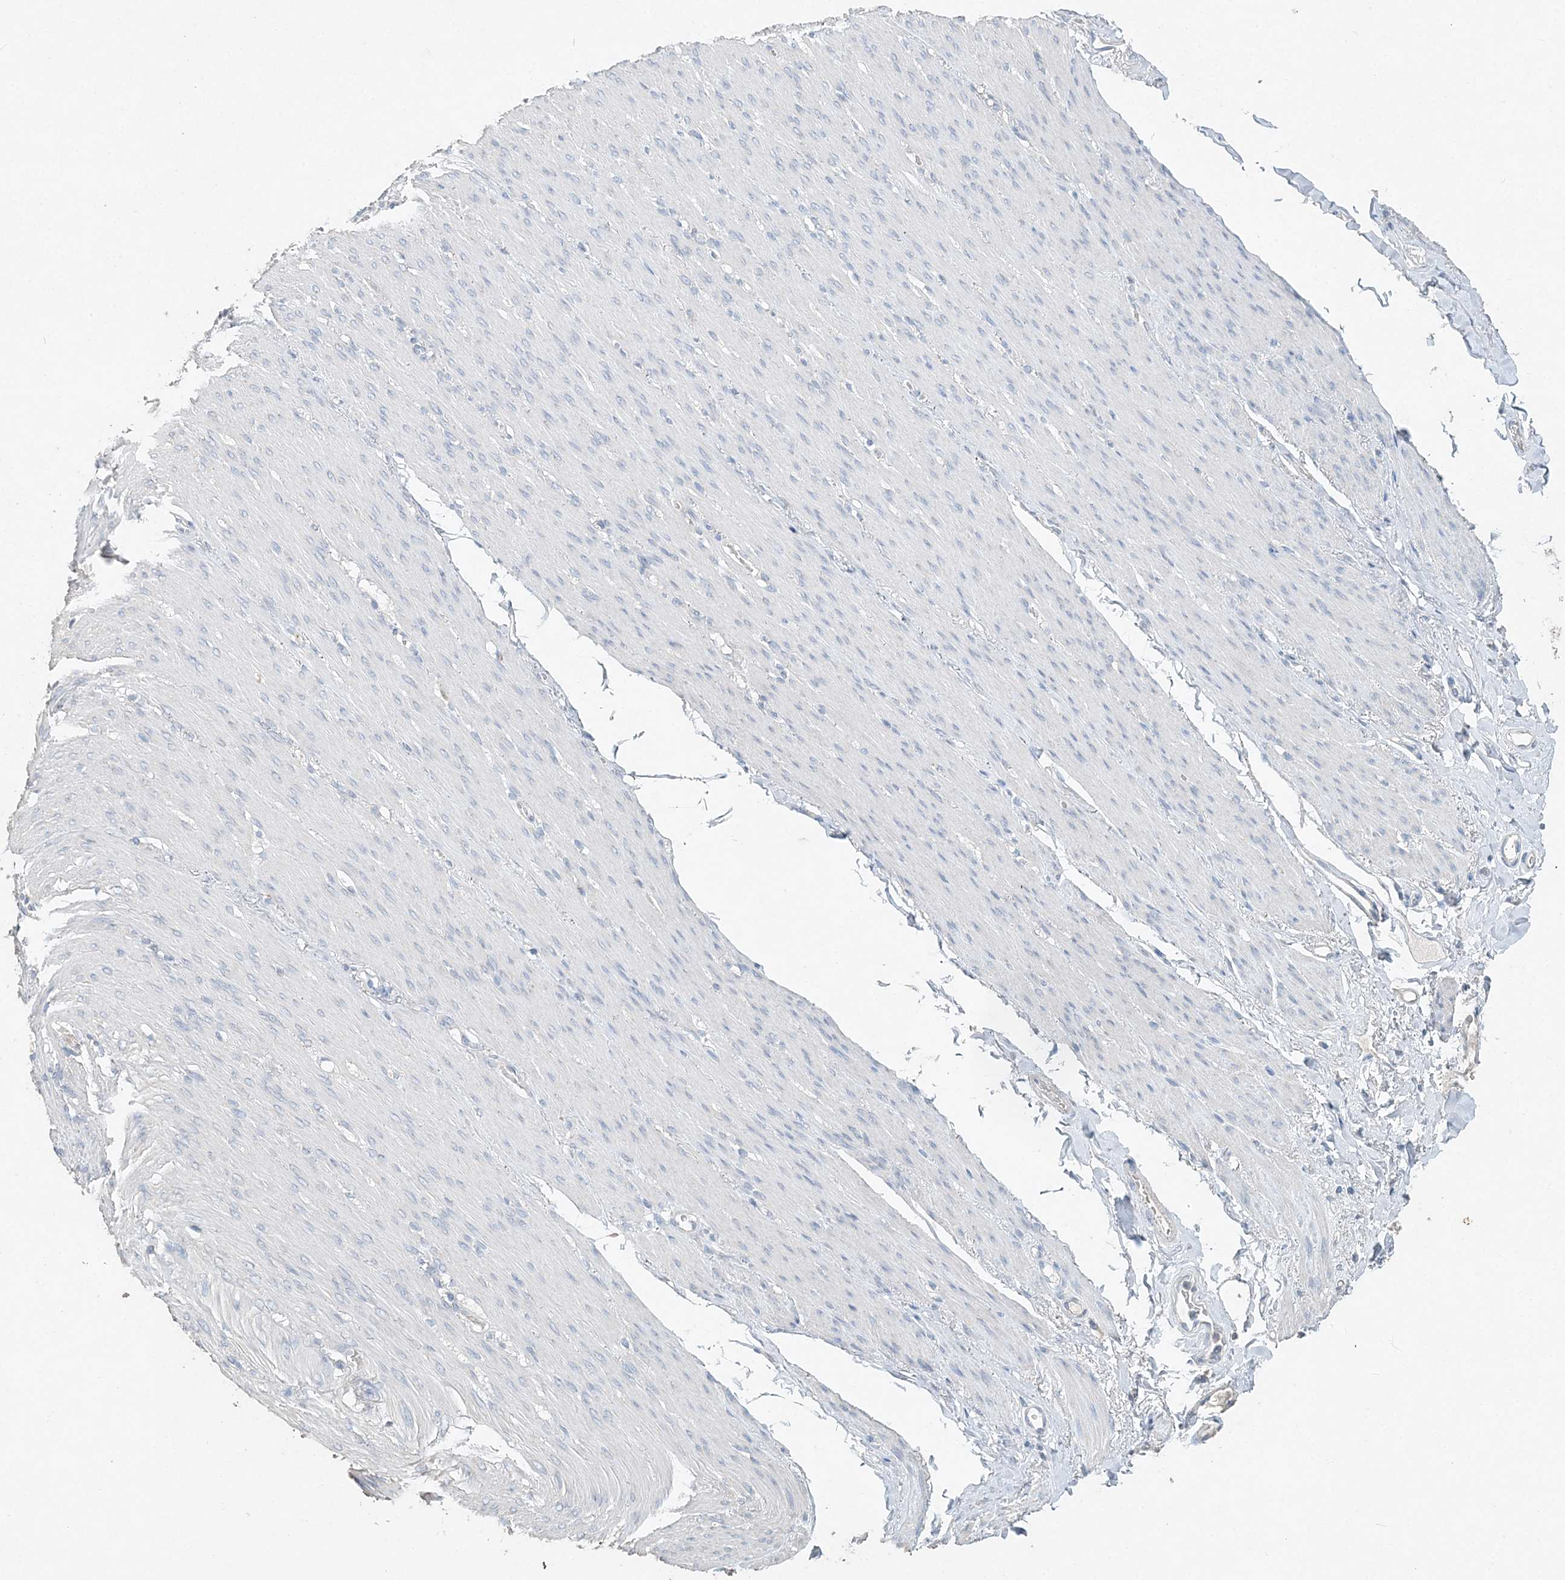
{"staining": {"intensity": "negative", "quantity": "none", "location": "none"}, "tissue": "adipose tissue", "cell_type": "Adipocytes", "image_type": "normal", "snomed": [{"axis": "morphology", "description": "Normal tissue, NOS"}, {"axis": "topography", "description": "Colon"}, {"axis": "topography", "description": "Peripheral nerve tissue"}], "caption": "High power microscopy micrograph of an immunohistochemistry histopathology image of normal adipose tissue, revealing no significant positivity in adipocytes.", "gene": "DNAH5", "patient": {"sex": "female", "age": 61}}